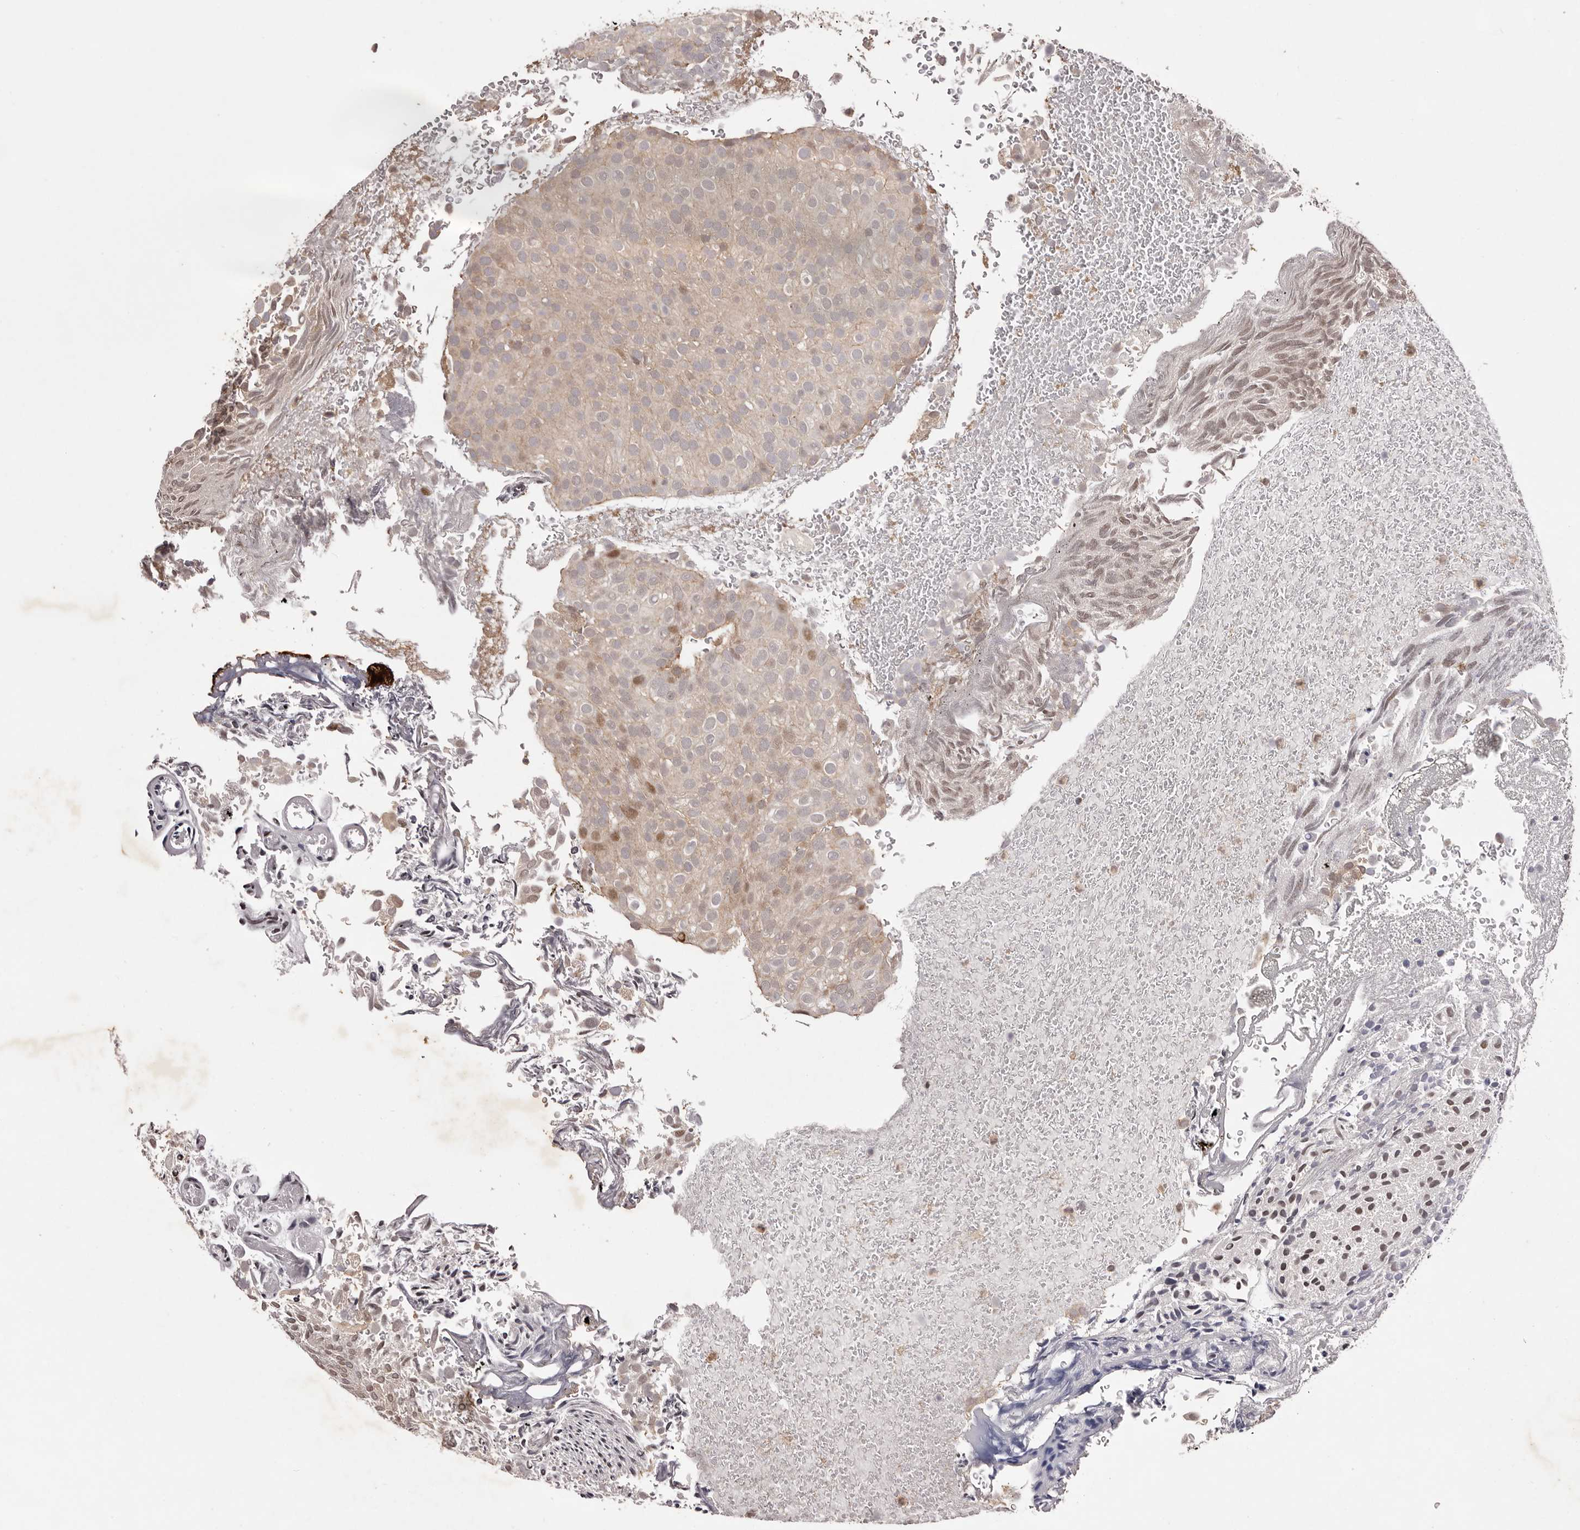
{"staining": {"intensity": "moderate", "quantity": "<25%", "location": "nuclear"}, "tissue": "urothelial cancer", "cell_type": "Tumor cells", "image_type": "cancer", "snomed": [{"axis": "morphology", "description": "Urothelial carcinoma, Low grade"}, {"axis": "topography", "description": "Urinary bladder"}], "caption": "Immunohistochemical staining of human urothelial cancer exhibits moderate nuclear protein staining in approximately <25% of tumor cells.", "gene": "FBXO5", "patient": {"sex": "male", "age": 78}}